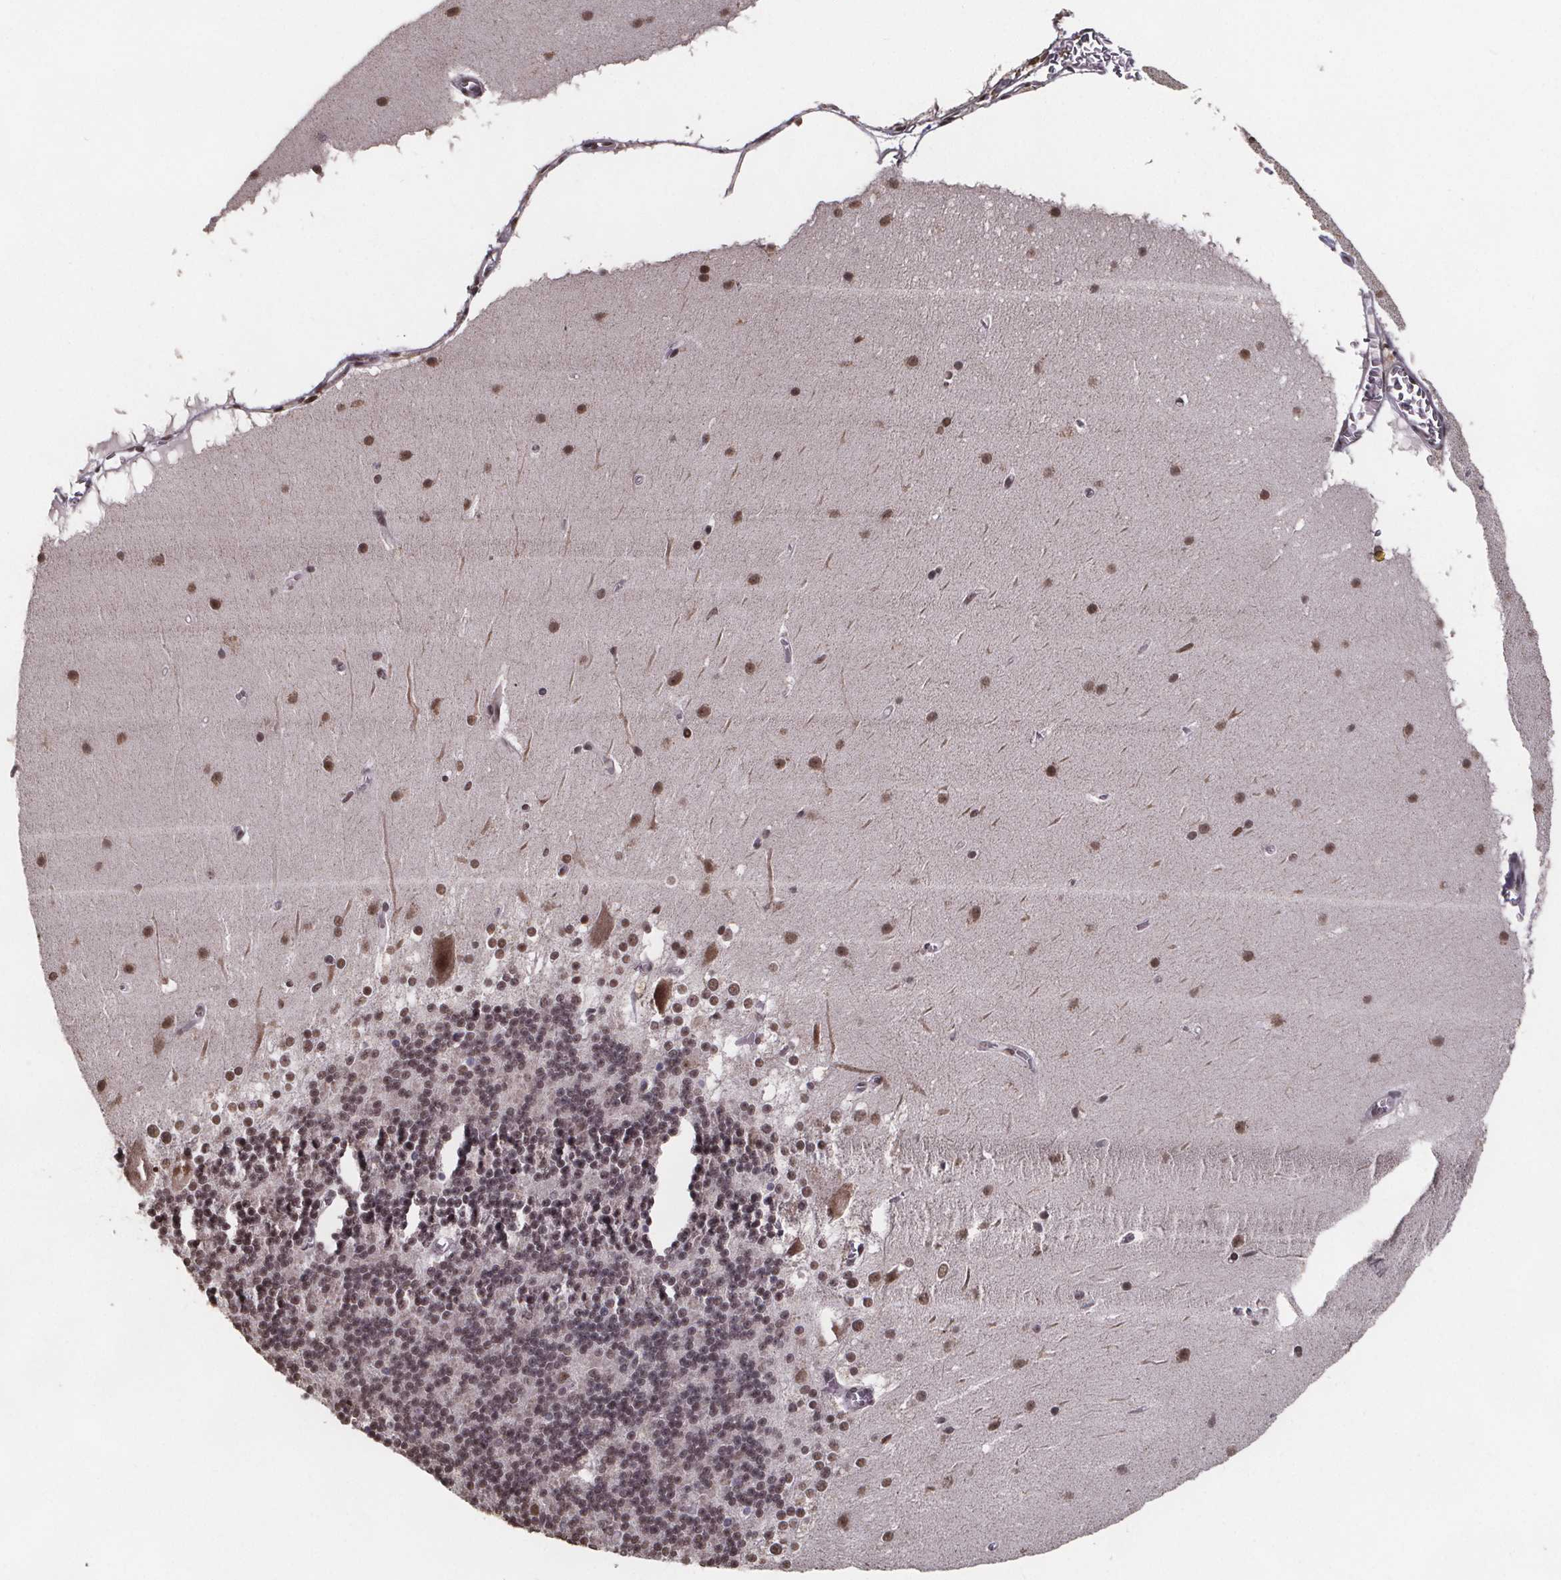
{"staining": {"intensity": "weak", "quantity": ">75%", "location": "nuclear"}, "tissue": "cerebellum", "cell_type": "Cells in granular layer", "image_type": "normal", "snomed": [{"axis": "morphology", "description": "Normal tissue, NOS"}, {"axis": "topography", "description": "Cerebellum"}], "caption": "High-magnification brightfield microscopy of normal cerebellum stained with DAB (3,3'-diaminobenzidine) (brown) and counterstained with hematoxylin (blue). cells in granular layer exhibit weak nuclear expression is seen in approximately>75% of cells. (IHC, brightfield microscopy, high magnification).", "gene": "U2SURP", "patient": {"sex": "female", "age": 19}}